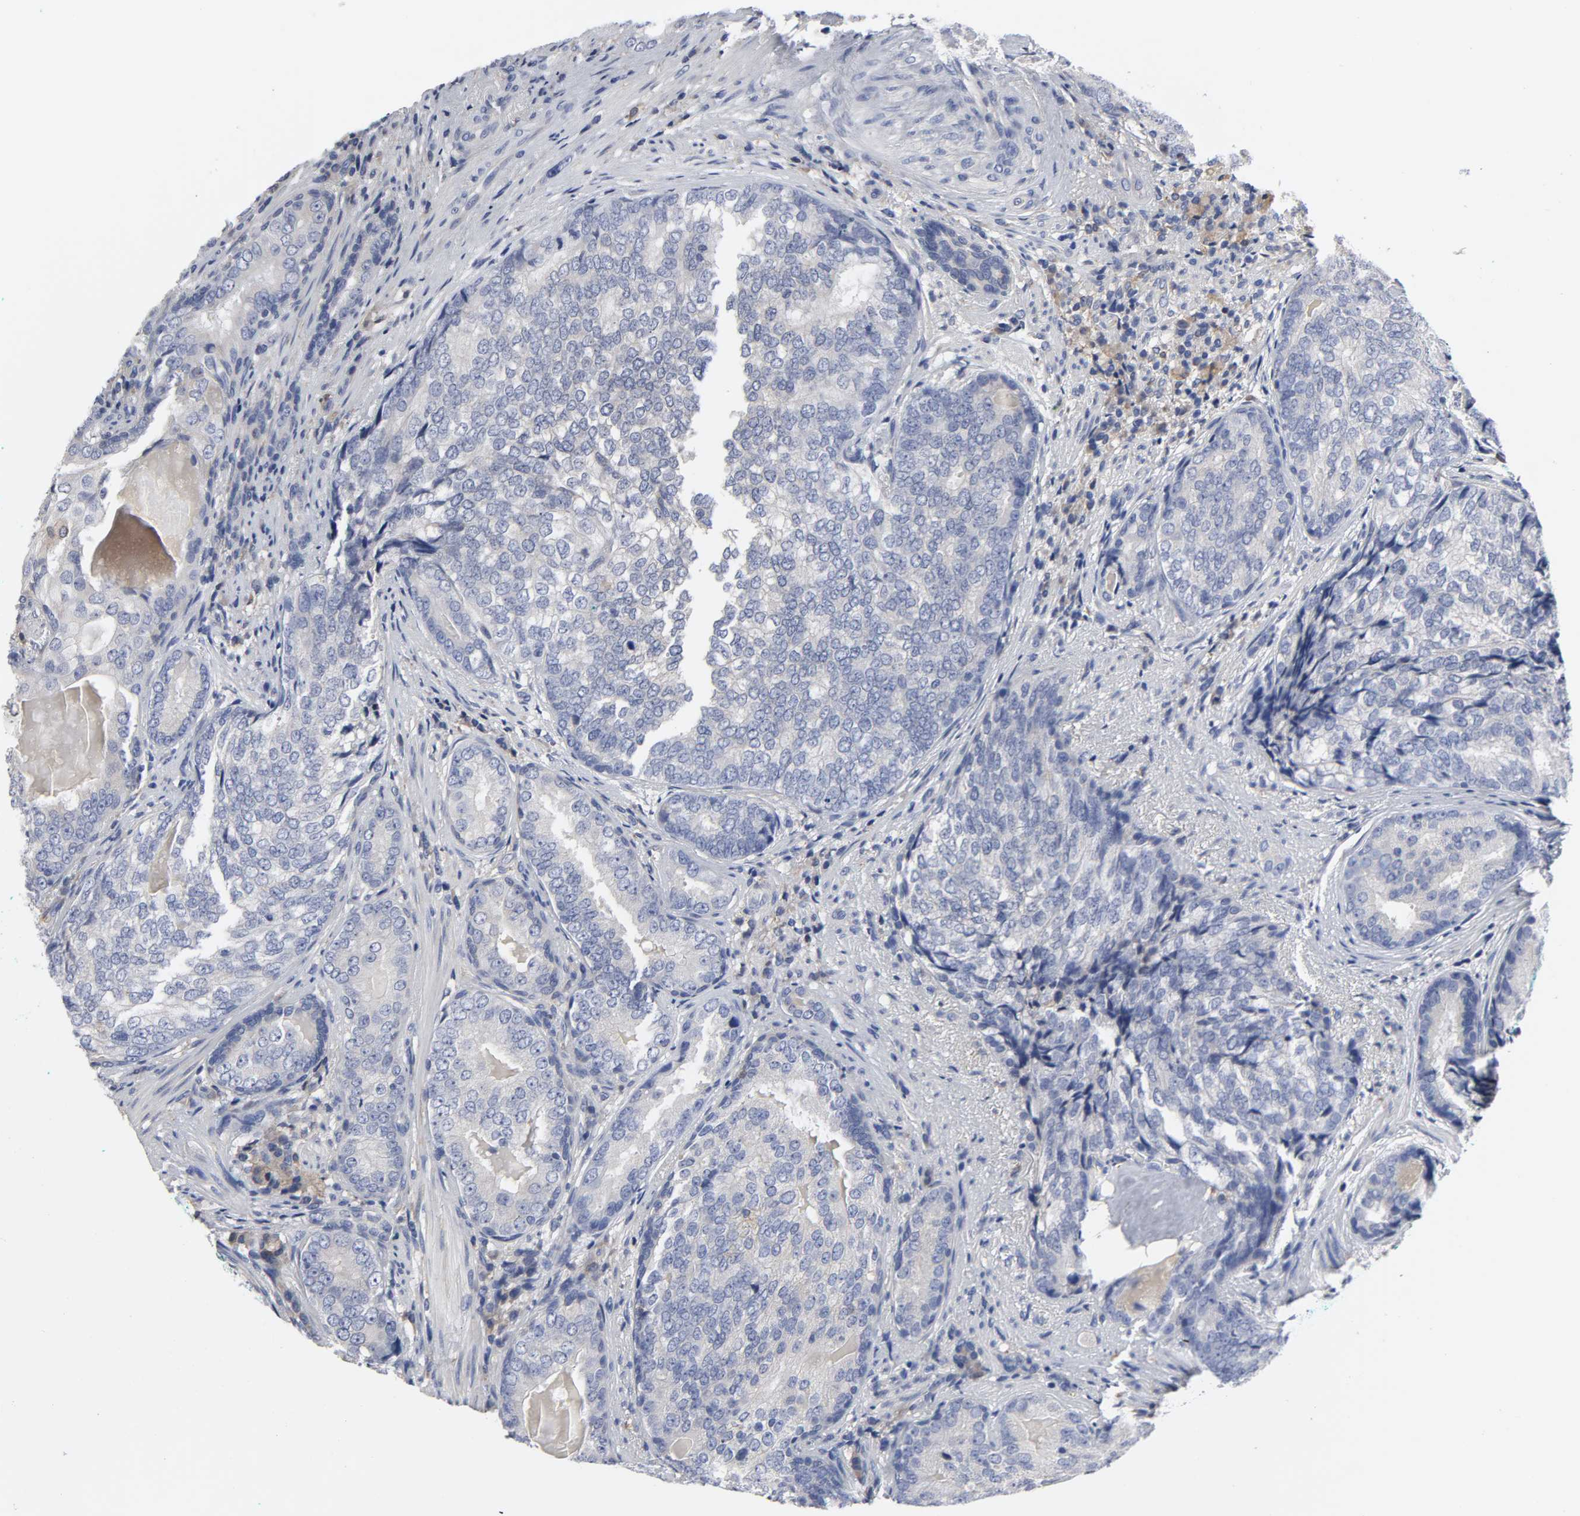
{"staining": {"intensity": "negative", "quantity": "none", "location": "none"}, "tissue": "prostate cancer", "cell_type": "Tumor cells", "image_type": "cancer", "snomed": [{"axis": "morphology", "description": "Adenocarcinoma, High grade"}, {"axis": "topography", "description": "Prostate"}], "caption": "Human high-grade adenocarcinoma (prostate) stained for a protein using IHC exhibits no positivity in tumor cells.", "gene": "HCK", "patient": {"sex": "male", "age": 66}}